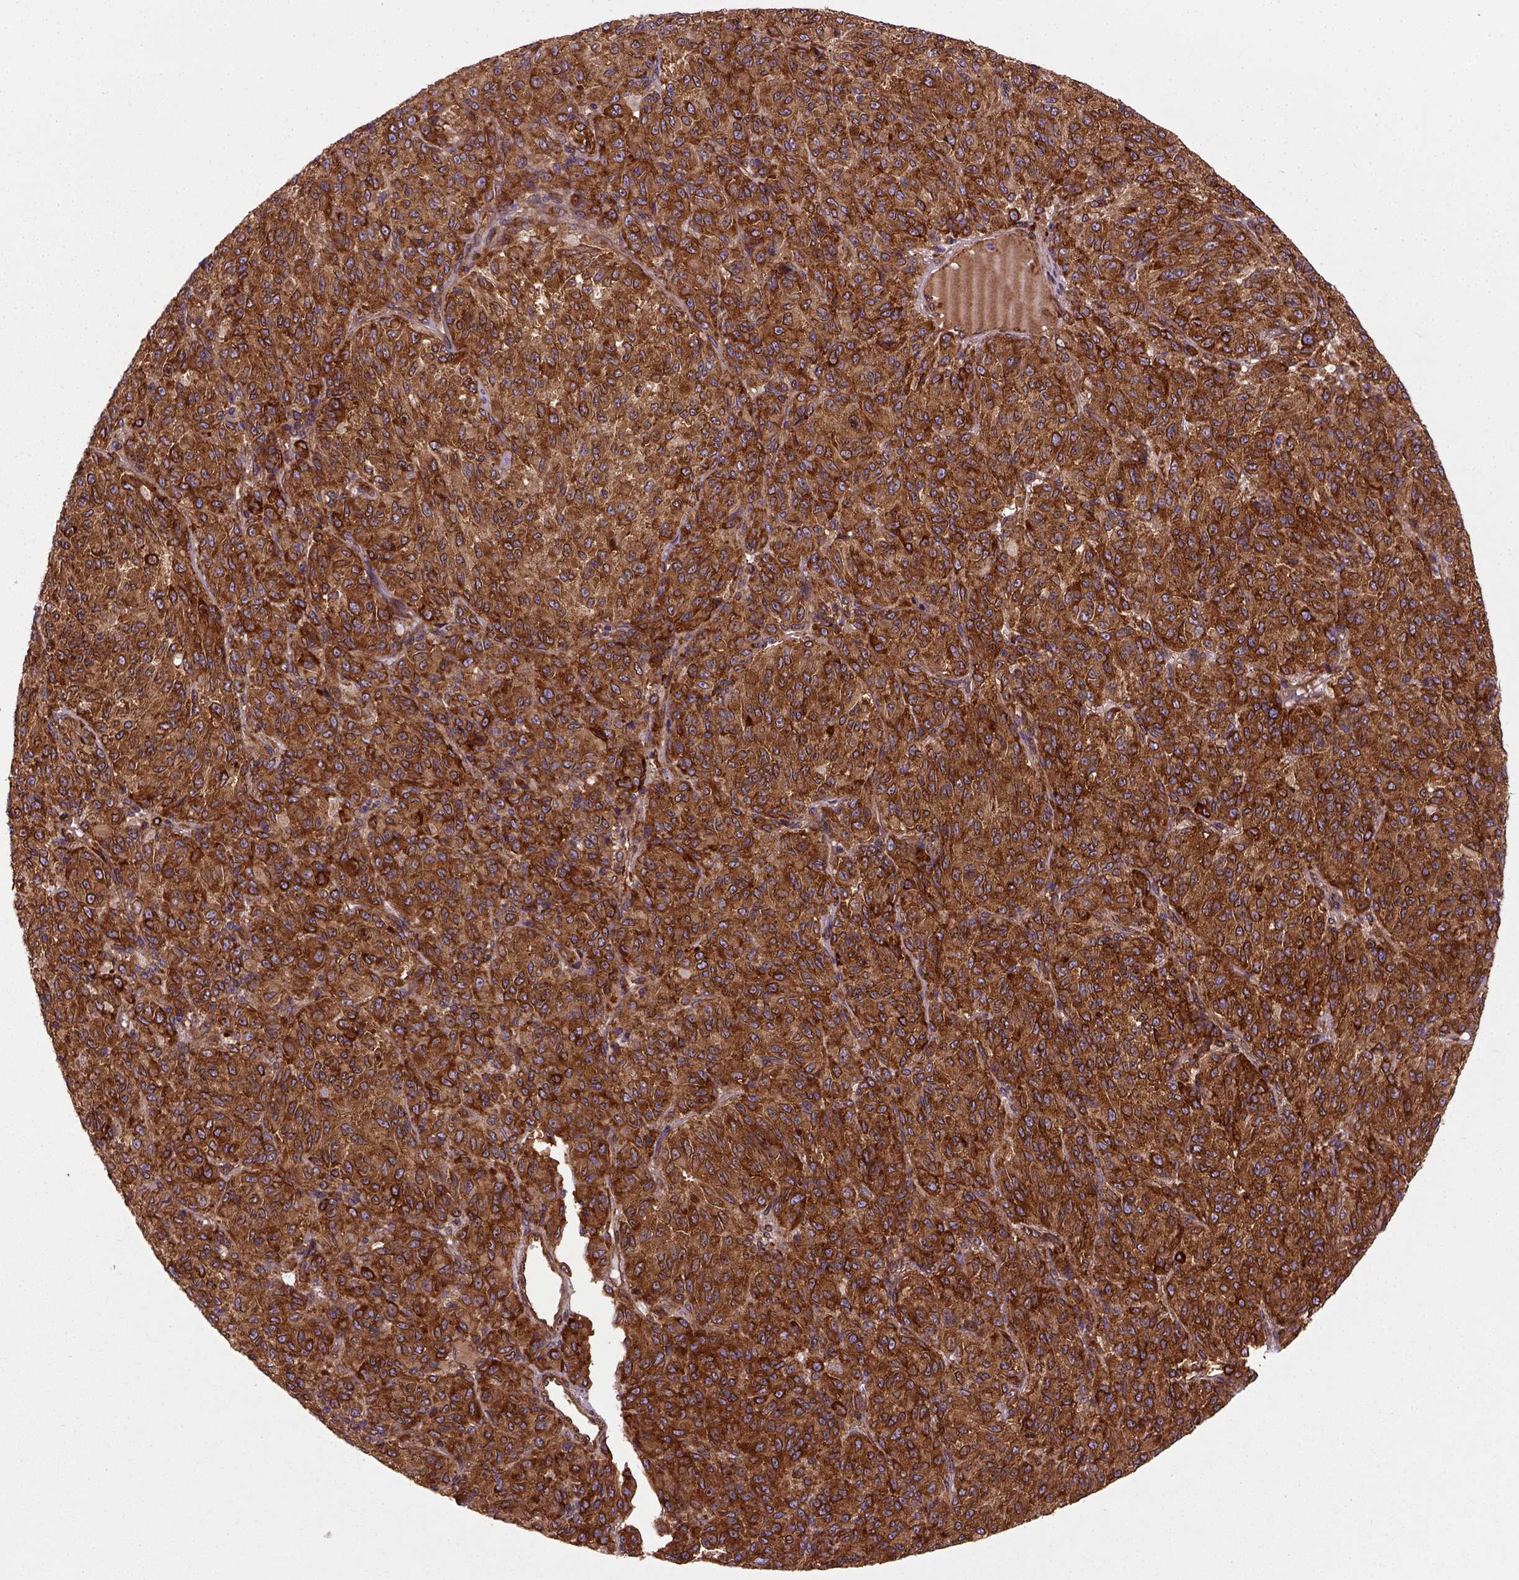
{"staining": {"intensity": "strong", "quantity": ">75%", "location": "cytoplasmic/membranous"}, "tissue": "melanoma", "cell_type": "Tumor cells", "image_type": "cancer", "snomed": [{"axis": "morphology", "description": "Malignant melanoma, Metastatic site"}, {"axis": "topography", "description": "Brain"}], "caption": "Melanoma tissue reveals strong cytoplasmic/membranous expression in about >75% of tumor cells The protein is stained brown, and the nuclei are stained in blue (DAB IHC with brightfield microscopy, high magnification).", "gene": "CAPRIN1", "patient": {"sex": "female", "age": 56}}